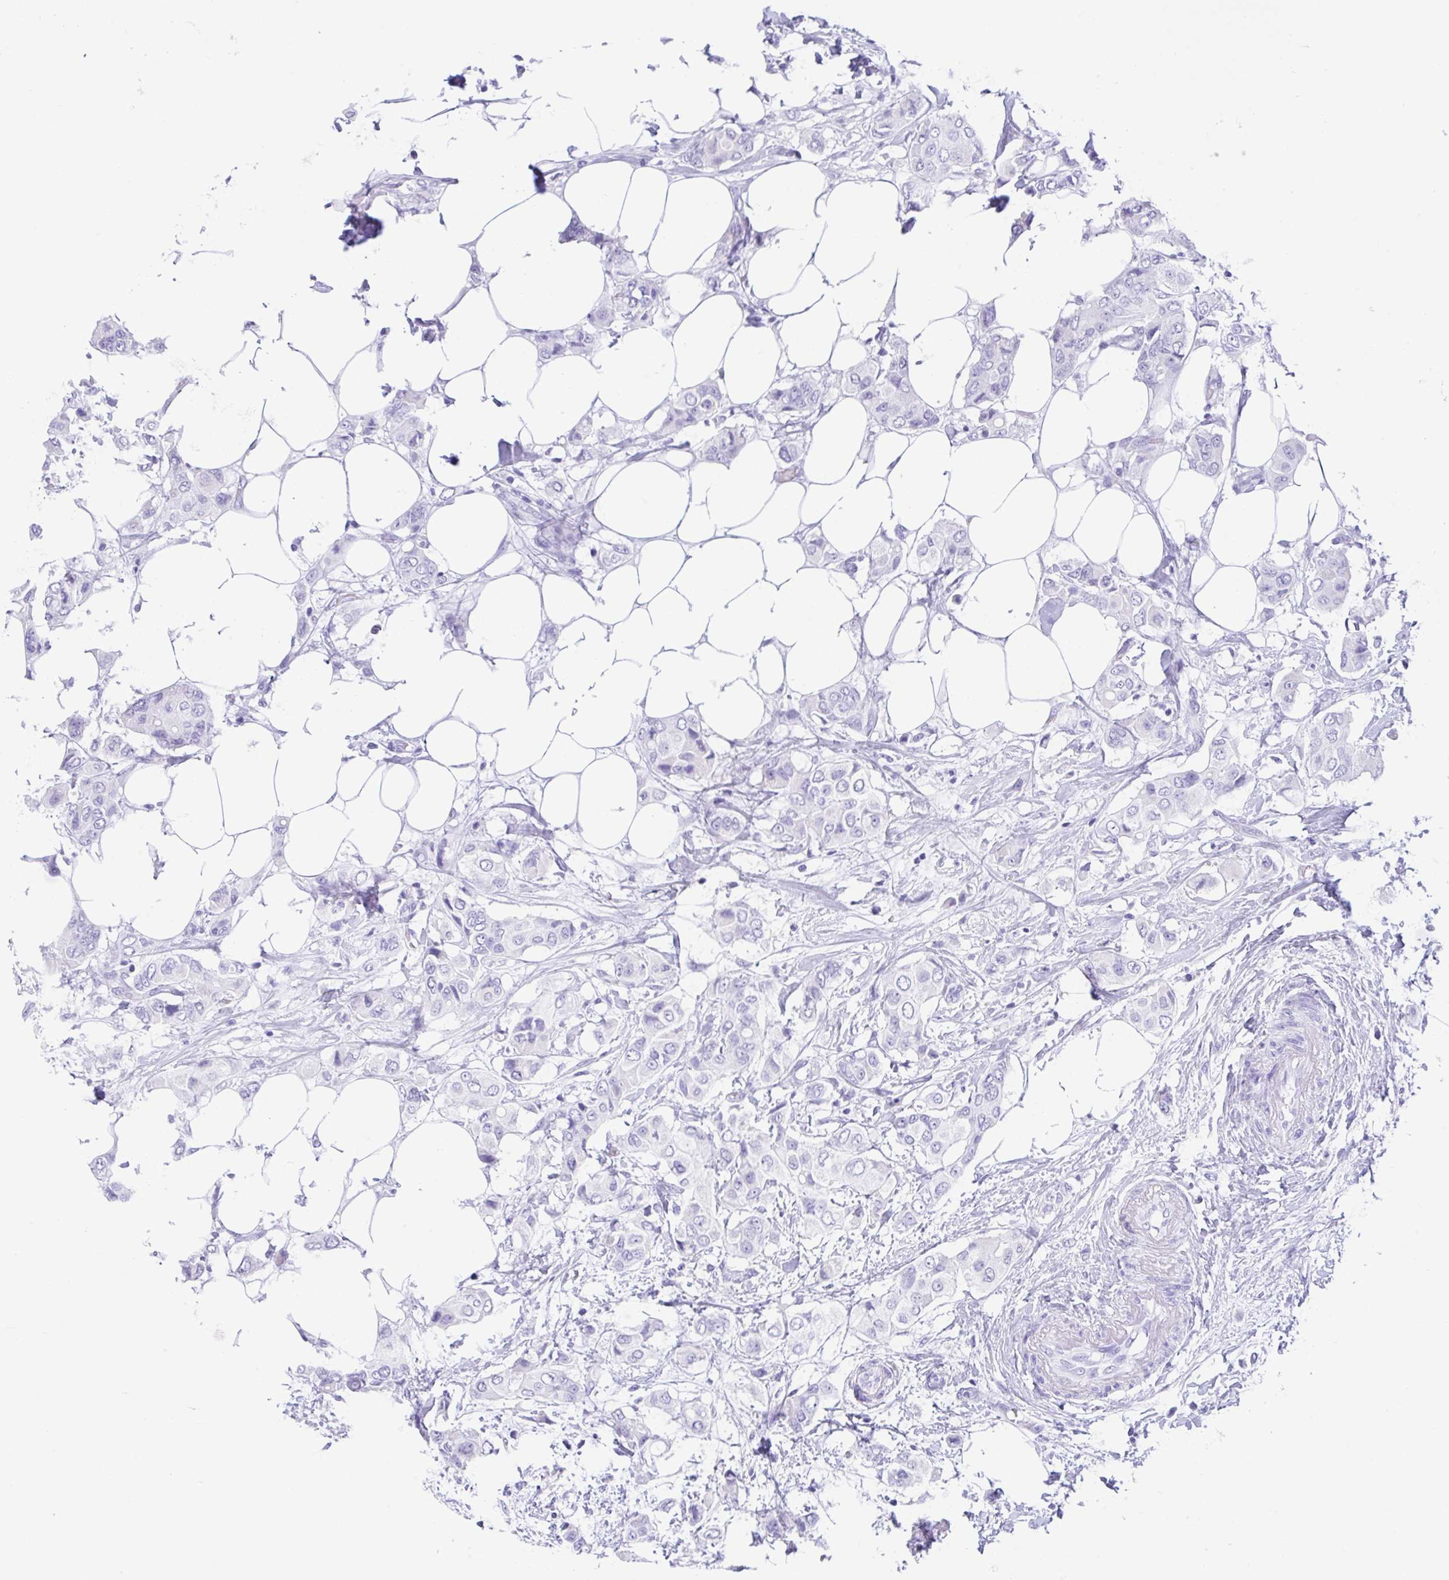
{"staining": {"intensity": "negative", "quantity": "none", "location": "none"}, "tissue": "breast cancer", "cell_type": "Tumor cells", "image_type": "cancer", "snomed": [{"axis": "morphology", "description": "Lobular carcinoma"}, {"axis": "topography", "description": "Breast"}], "caption": "A micrograph of breast cancer (lobular carcinoma) stained for a protein reveals no brown staining in tumor cells.", "gene": "CPA1", "patient": {"sex": "female", "age": 51}}